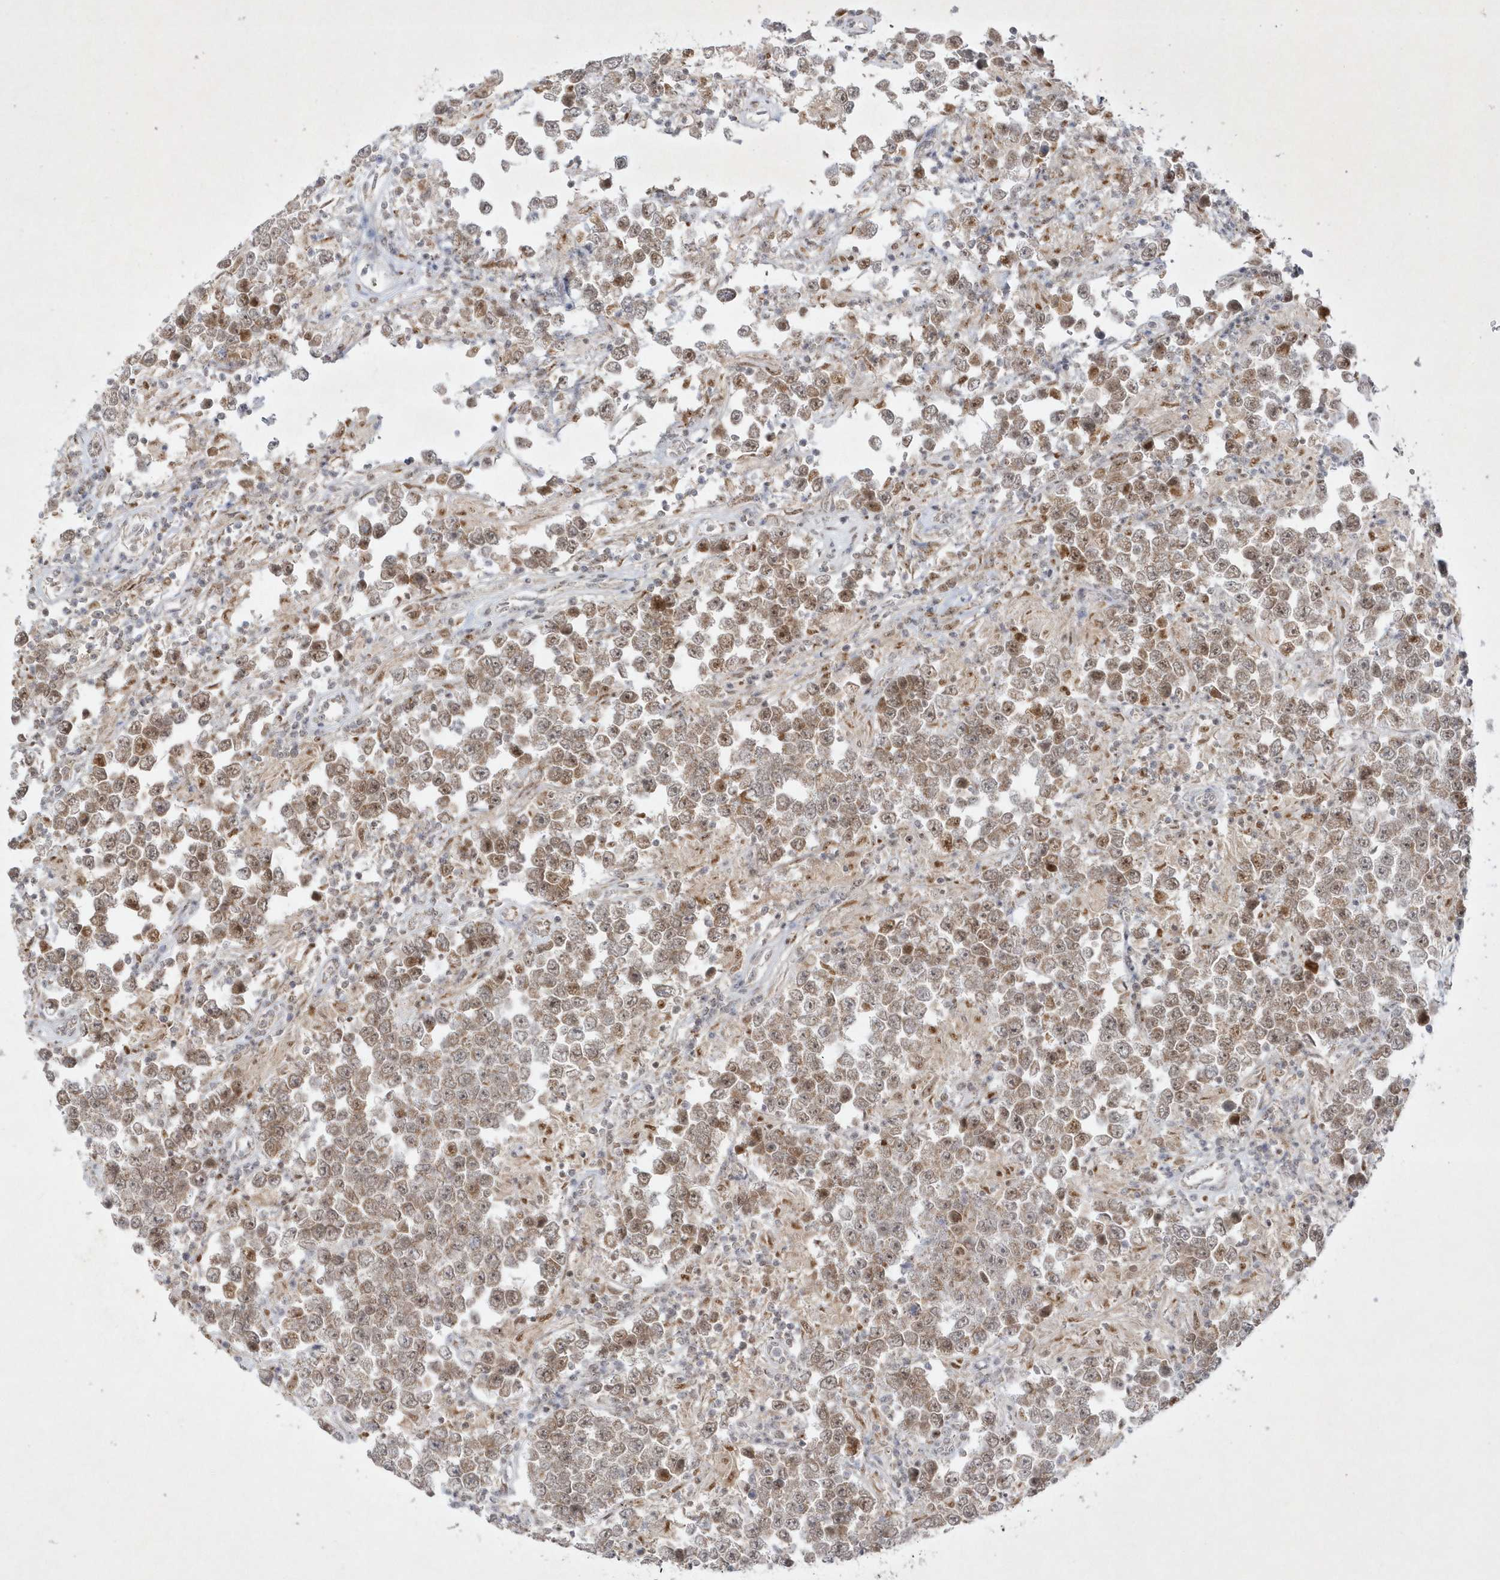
{"staining": {"intensity": "moderate", "quantity": "25%-75%", "location": "nuclear"}, "tissue": "testis cancer", "cell_type": "Tumor cells", "image_type": "cancer", "snomed": [{"axis": "morphology", "description": "Normal tissue, NOS"}, {"axis": "morphology", "description": "Urothelial carcinoma, High grade"}, {"axis": "morphology", "description": "Seminoma, NOS"}, {"axis": "morphology", "description": "Carcinoma, Embryonal, NOS"}, {"axis": "topography", "description": "Urinary bladder"}, {"axis": "topography", "description": "Testis"}], "caption": "Moderate nuclear expression for a protein is appreciated in about 25%-75% of tumor cells of embryonal carcinoma (testis) using IHC.", "gene": "CPSF3", "patient": {"sex": "male", "age": 41}}